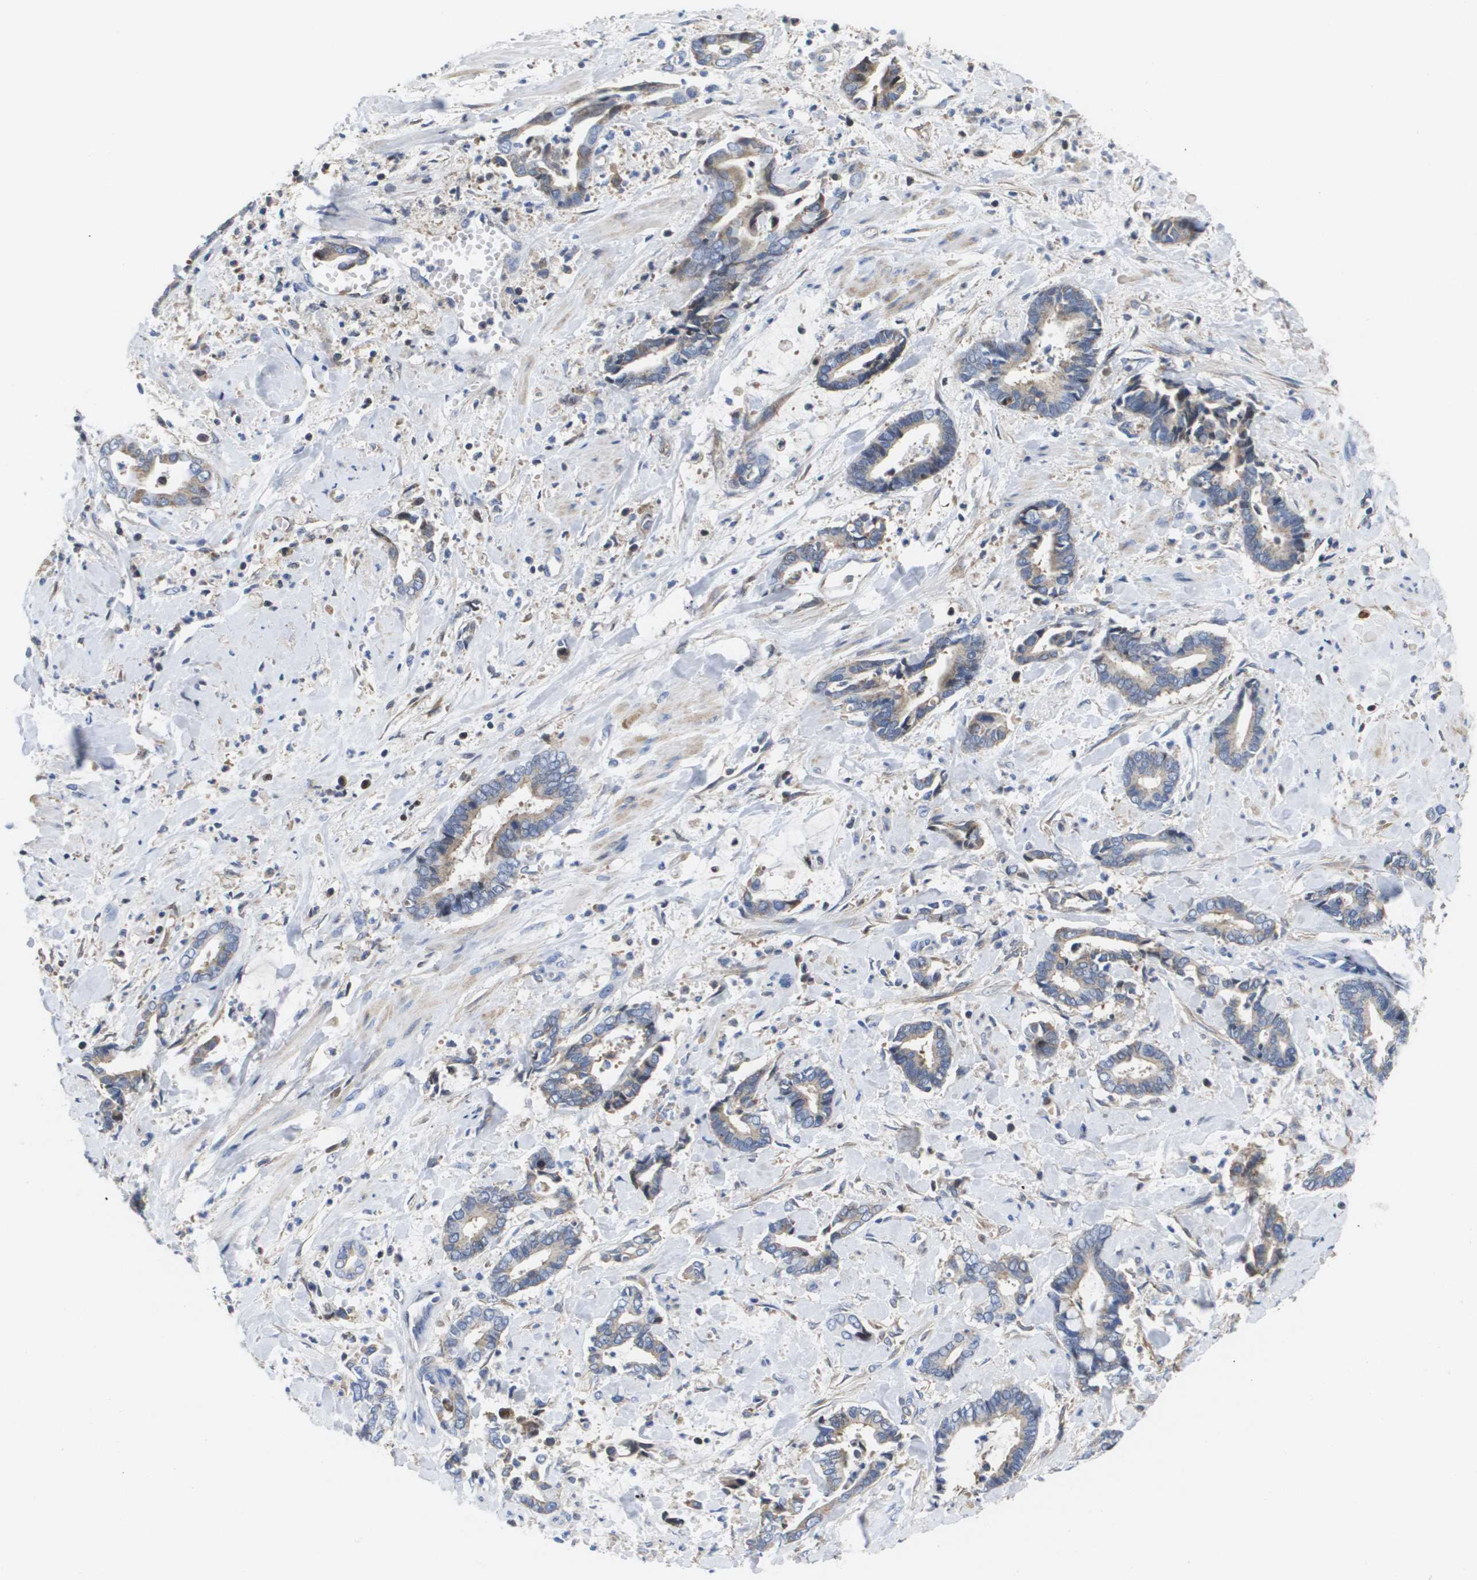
{"staining": {"intensity": "weak", "quantity": "25%-75%", "location": "cytoplasmic/membranous"}, "tissue": "cervical cancer", "cell_type": "Tumor cells", "image_type": "cancer", "snomed": [{"axis": "morphology", "description": "Adenocarcinoma, NOS"}, {"axis": "topography", "description": "Cervix"}], "caption": "Adenocarcinoma (cervical) was stained to show a protein in brown. There is low levels of weak cytoplasmic/membranous expression in about 25%-75% of tumor cells.", "gene": "SERPINC1", "patient": {"sex": "female", "age": 44}}